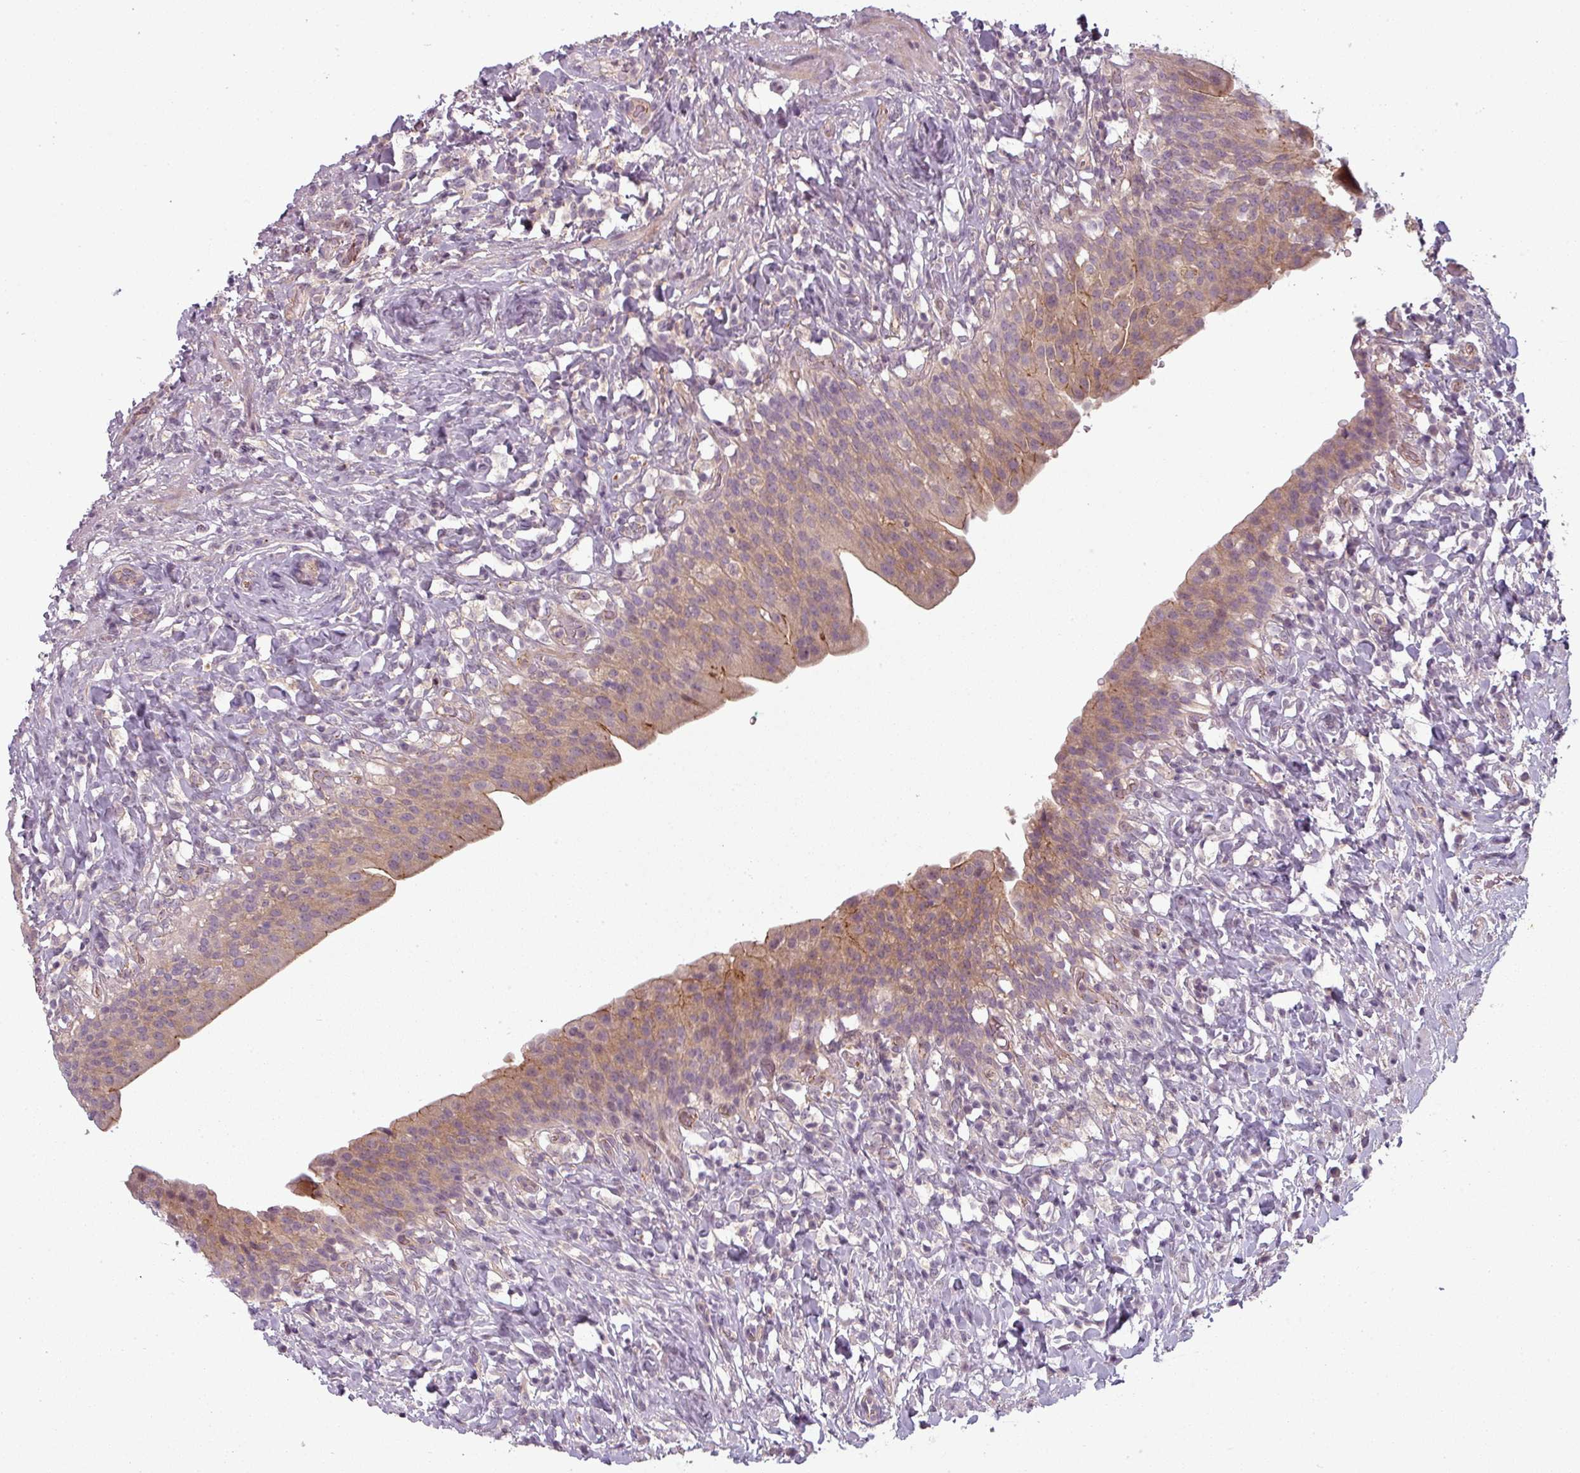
{"staining": {"intensity": "weak", "quantity": "25%-75%", "location": "cytoplasmic/membranous,nuclear"}, "tissue": "urinary bladder", "cell_type": "Urothelial cells", "image_type": "normal", "snomed": [{"axis": "morphology", "description": "Normal tissue, NOS"}, {"axis": "morphology", "description": "Inflammation, NOS"}, {"axis": "topography", "description": "Urinary bladder"}], "caption": "Approximately 25%-75% of urothelial cells in normal human urinary bladder display weak cytoplasmic/membranous,nuclear protein expression as visualized by brown immunohistochemical staining.", "gene": "SLC16A9", "patient": {"sex": "male", "age": 64}}